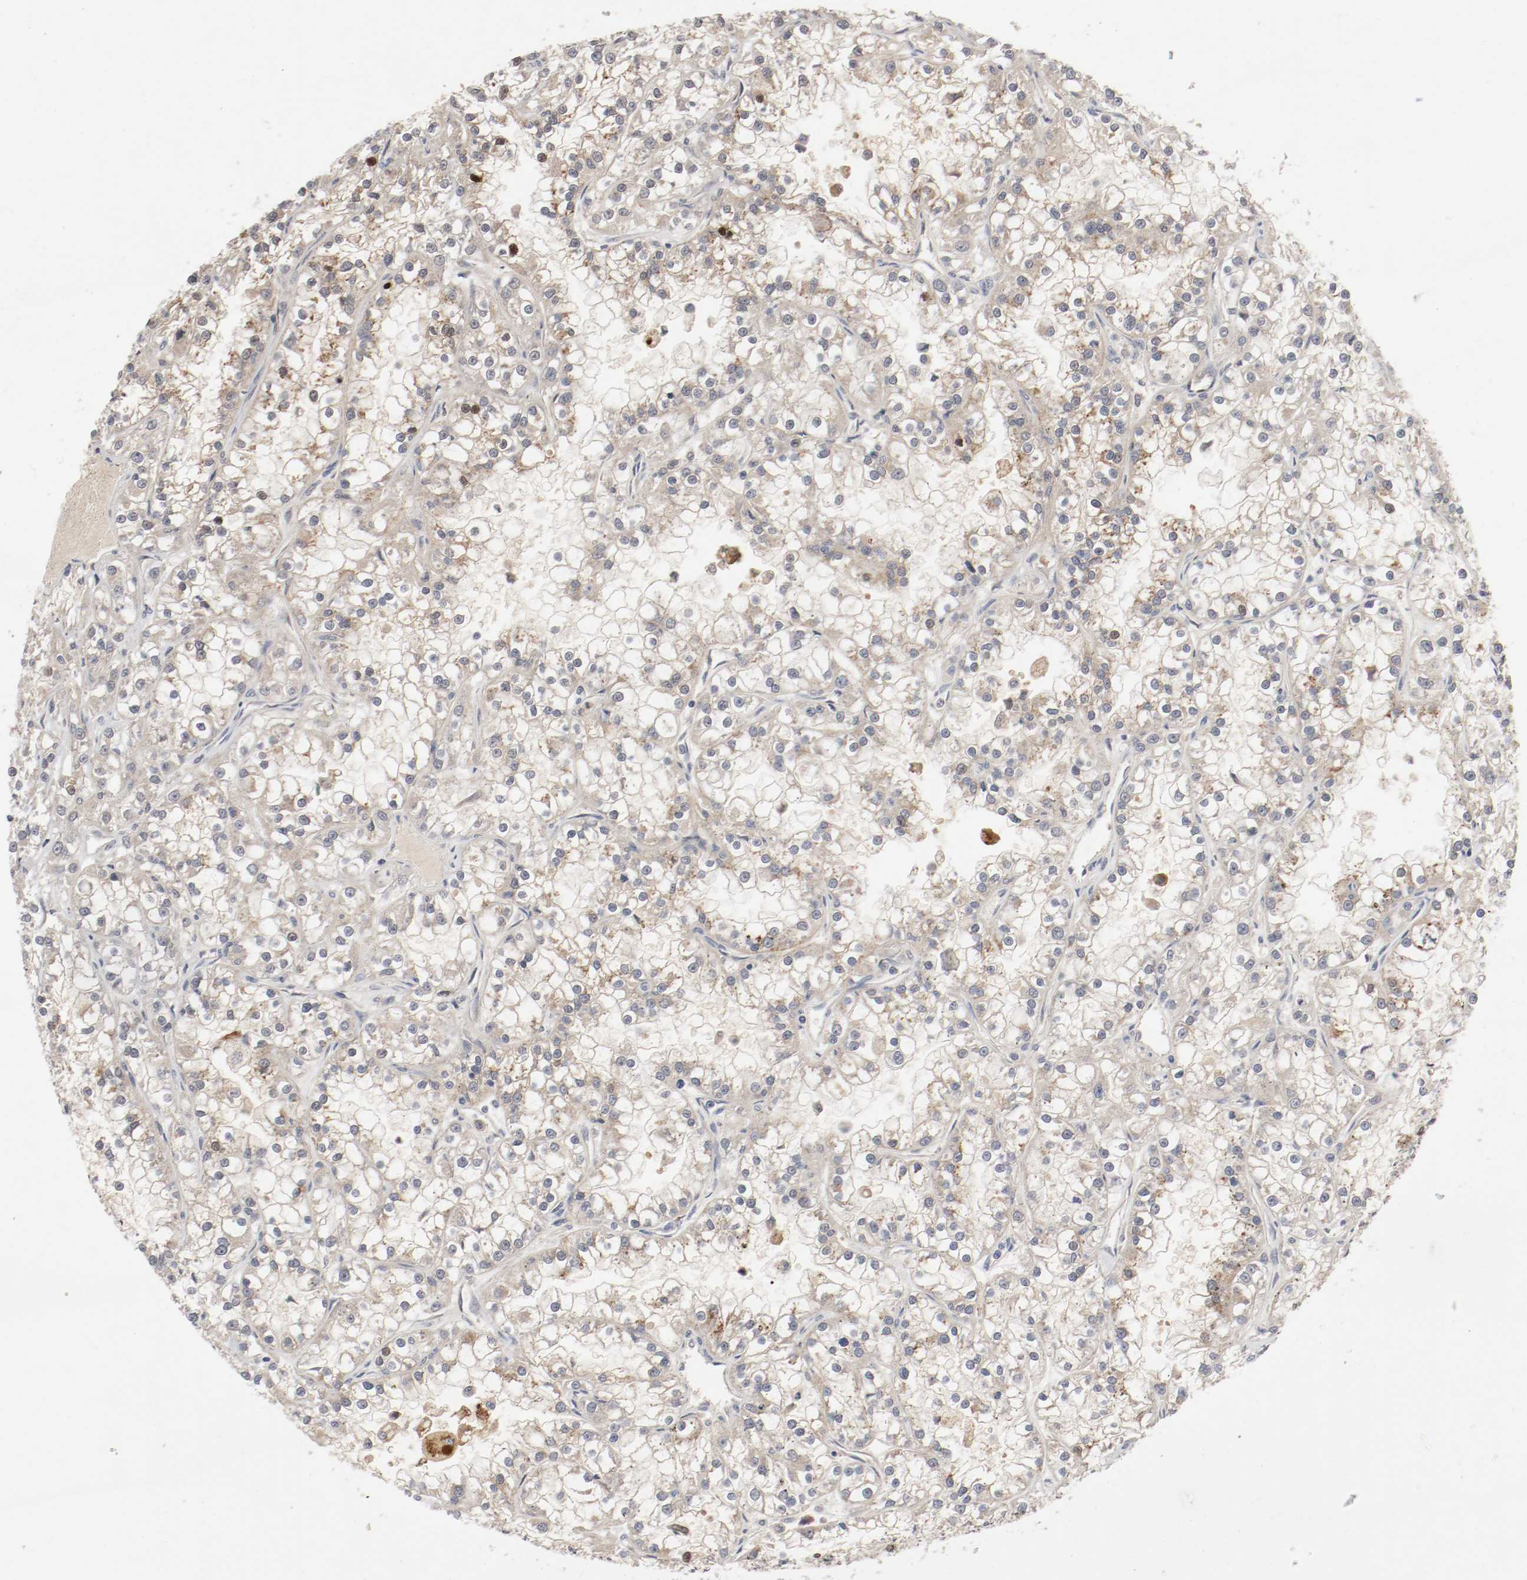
{"staining": {"intensity": "weak", "quantity": ">75%", "location": "cytoplasmic/membranous"}, "tissue": "renal cancer", "cell_type": "Tumor cells", "image_type": "cancer", "snomed": [{"axis": "morphology", "description": "Adenocarcinoma, NOS"}, {"axis": "topography", "description": "Kidney"}], "caption": "About >75% of tumor cells in human adenocarcinoma (renal) reveal weak cytoplasmic/membranous protein expression as visualized by brown immunohistochemical staining.", "gene": "REN", "patient": {"sex": "female", "age": 52}}